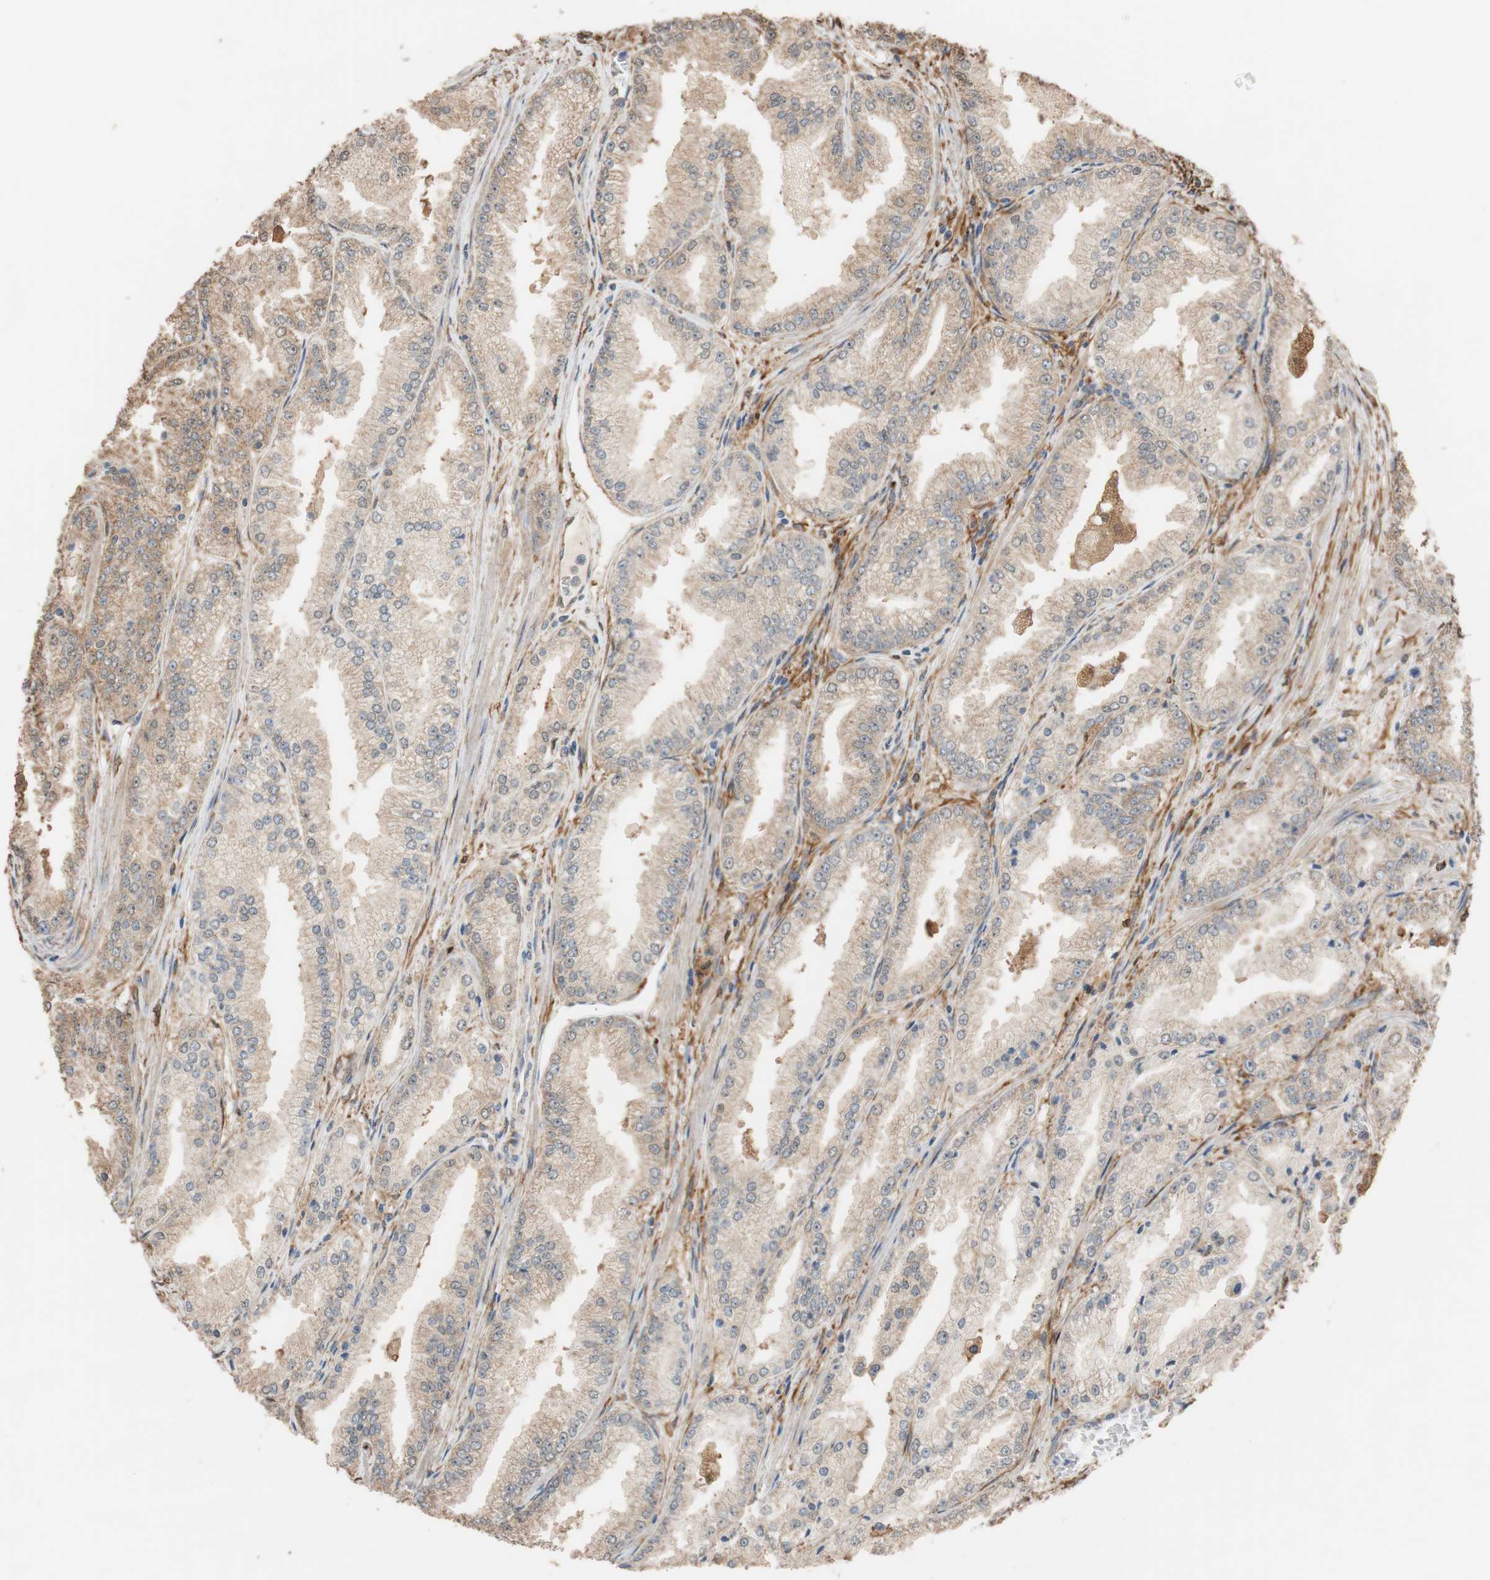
{"staining": {"intensity": "weak", "quantity": ">75%", "location": "cytoplasmic/membranous"}, "tissue": "prostate cancer", "cell_type": "Tumor cells", "image_type": "cancer", "snomed": [{"axis": "morphology", "description": "Adenocarcinoma, High grade"}, {"axis": "topography", "description": "Prostate"}], "caption": "DAB immunohistochemical staining of adenocarcinoma (high-grade) (prostate) shows weak cytoplasmic/membranous protein positivity in approximately >75% of tumor cells. The protein is shown in brown color, while the nuclei are stained blue.", "gene": "ALDH1A2", "patient": {"sex": "male", "age": 61}}